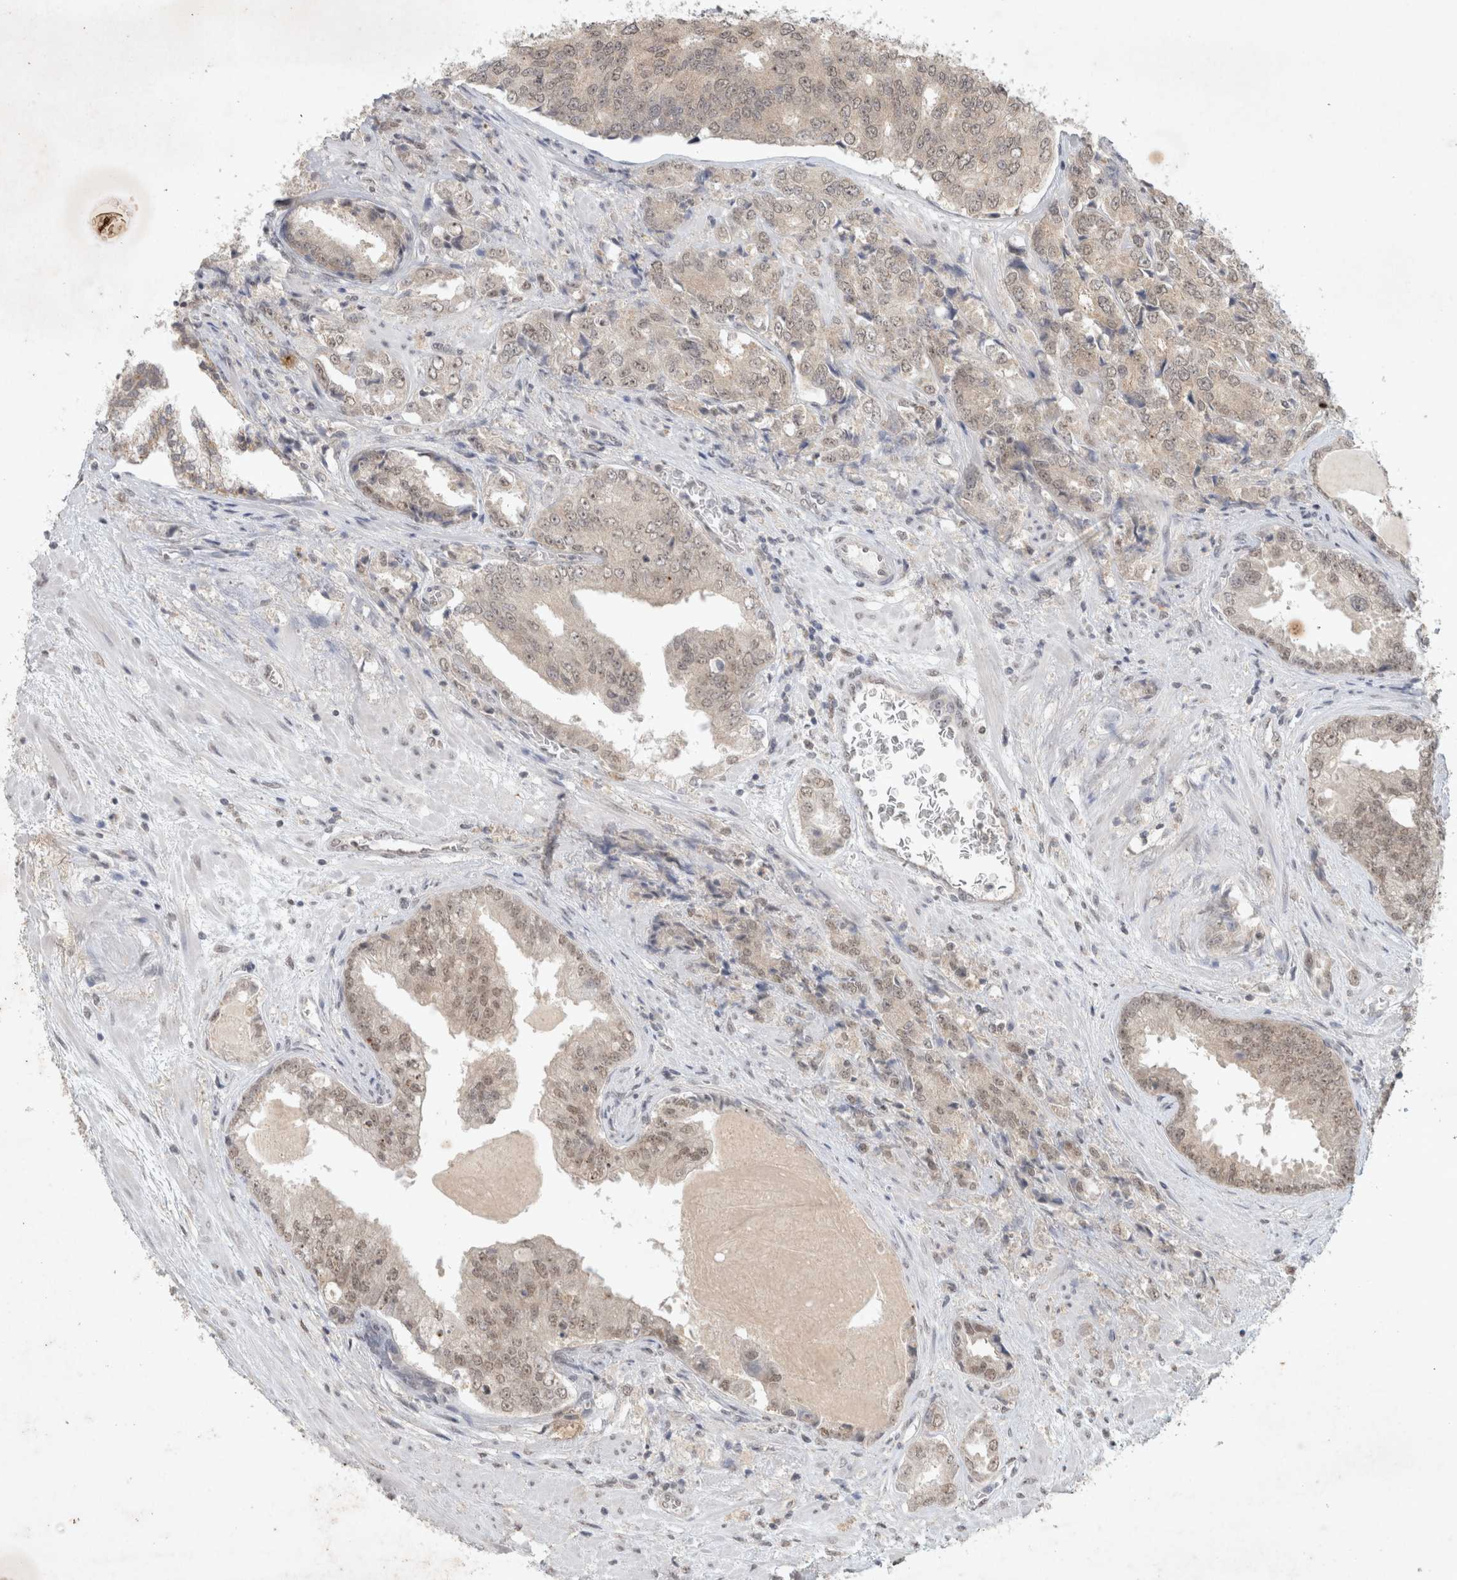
{"staining": {"intensity": "weak", "quantity": "25%-75%", "location": "nuclear"}, "tissue": "prostate cancer", "cell_type": "Tumor cells", "image_type": "cancer", "snomed": [{"axis": "morphology", "description": "Adenocarcinoma, High grade"}, {"axis": "topography", "description": "Prostate"}], "caption": "The histopathology image demonstrates staining of prostate high-grade adenocarcinoma, revealing weak nuclear protein positivity (brown color) within tumor cells. Ihc stains the protein in brown and the nuclei are stained blue.", "gene": "FBXO42", "patient": {"sex": "male", "age": 58}}